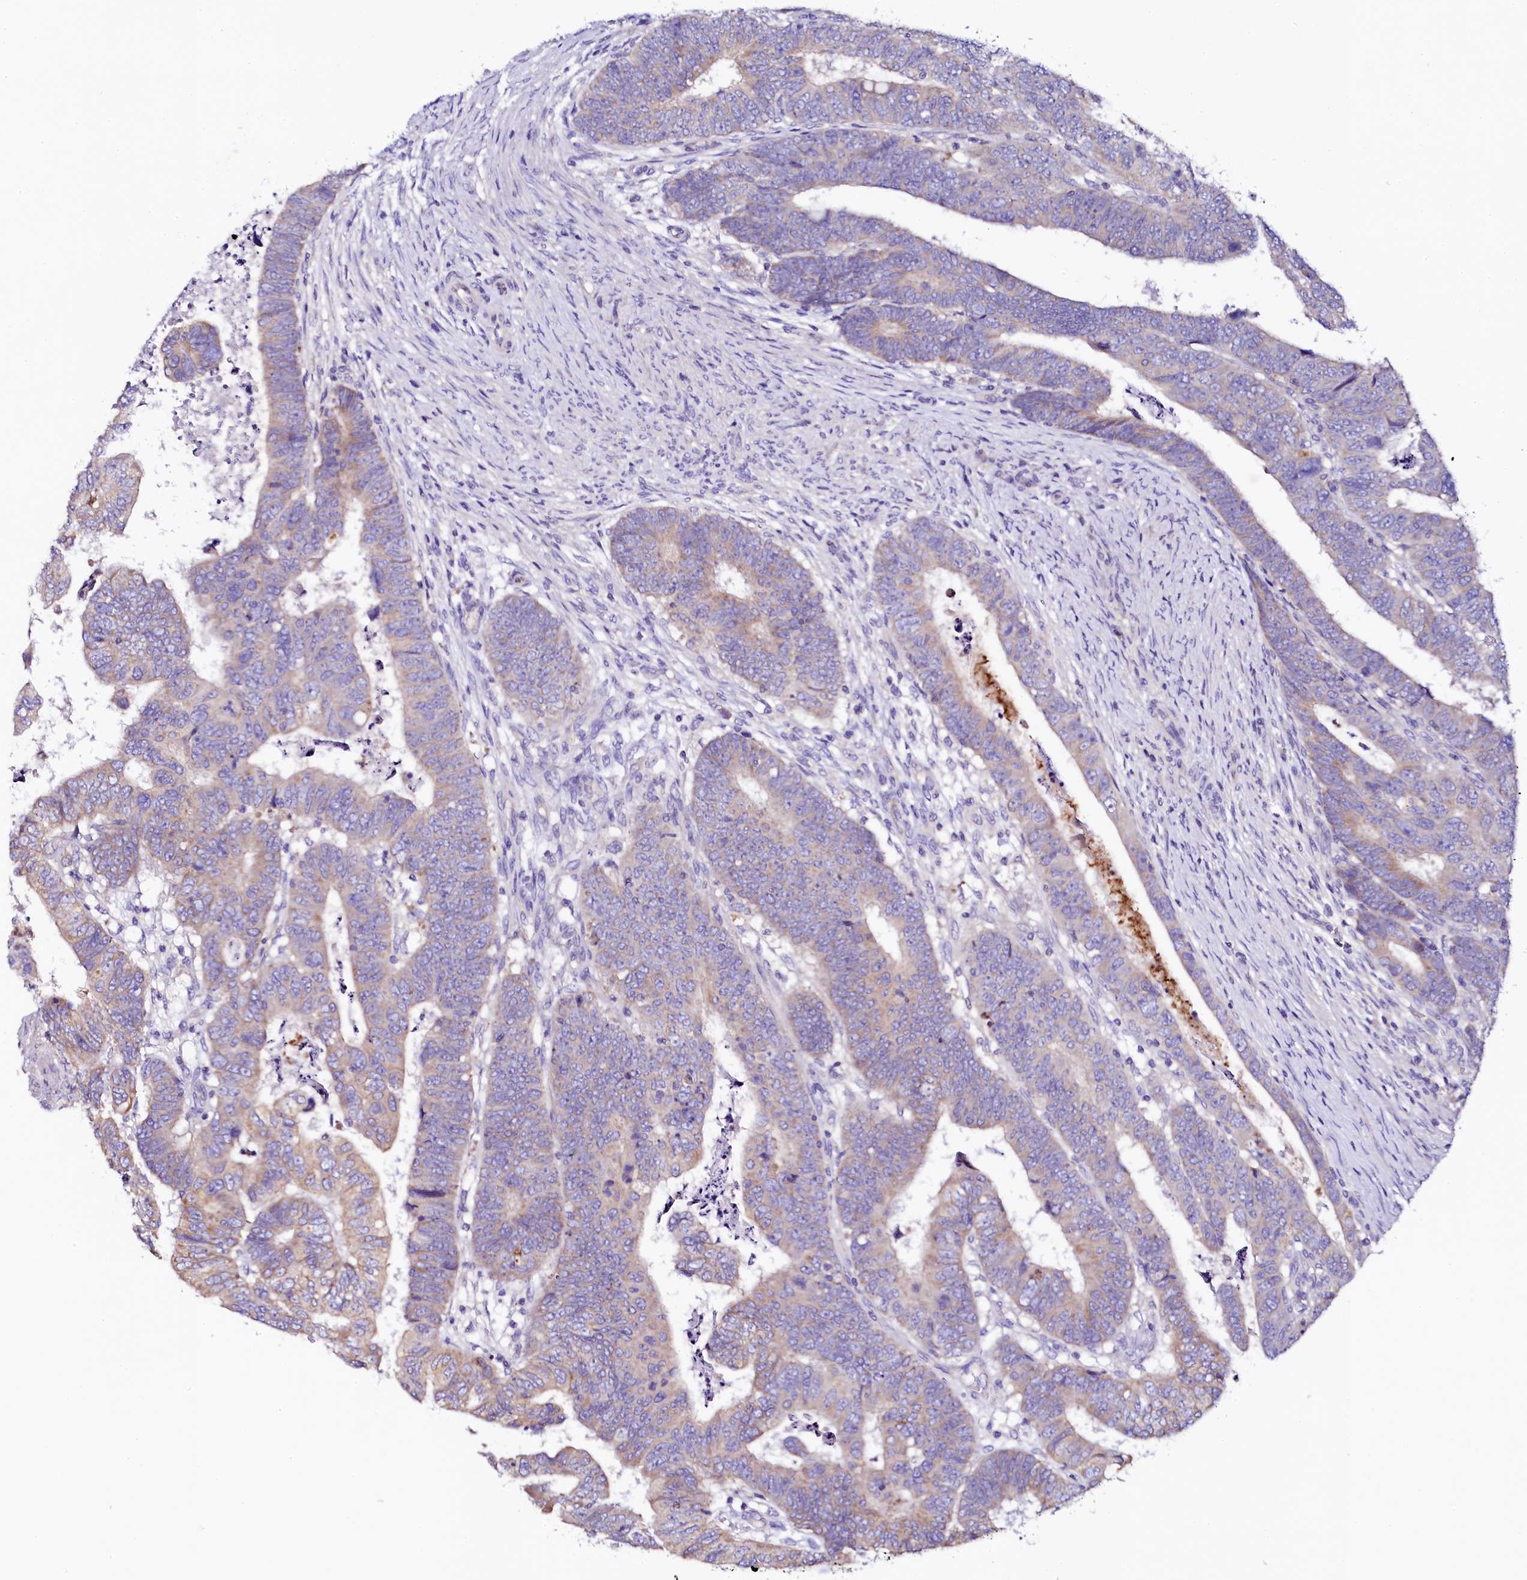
{"staining": {"intensity": "moderate", "quantity": "<25%", "location": "cytoplasmic/membranous"}, "tissue": "colorectal cancer", "cell_type": "Tumor cells", "image_type": "cancer", "snomed": [{"axis": "morphology", "description": "Normal tissue, NOS"}, {"axis": "morphology", "description": "Adenocarcinoma, NOS"}, {"axis": "topography", "description": "Rectum"}], "caption": "Immunohistochemical staining of colorectal cancer shows moderate cytoplasmic/membranous protein staining in approximately <25% of tumor cells.", "gene": "NAA16", "patient": {"sex": "female", "age": 65}}